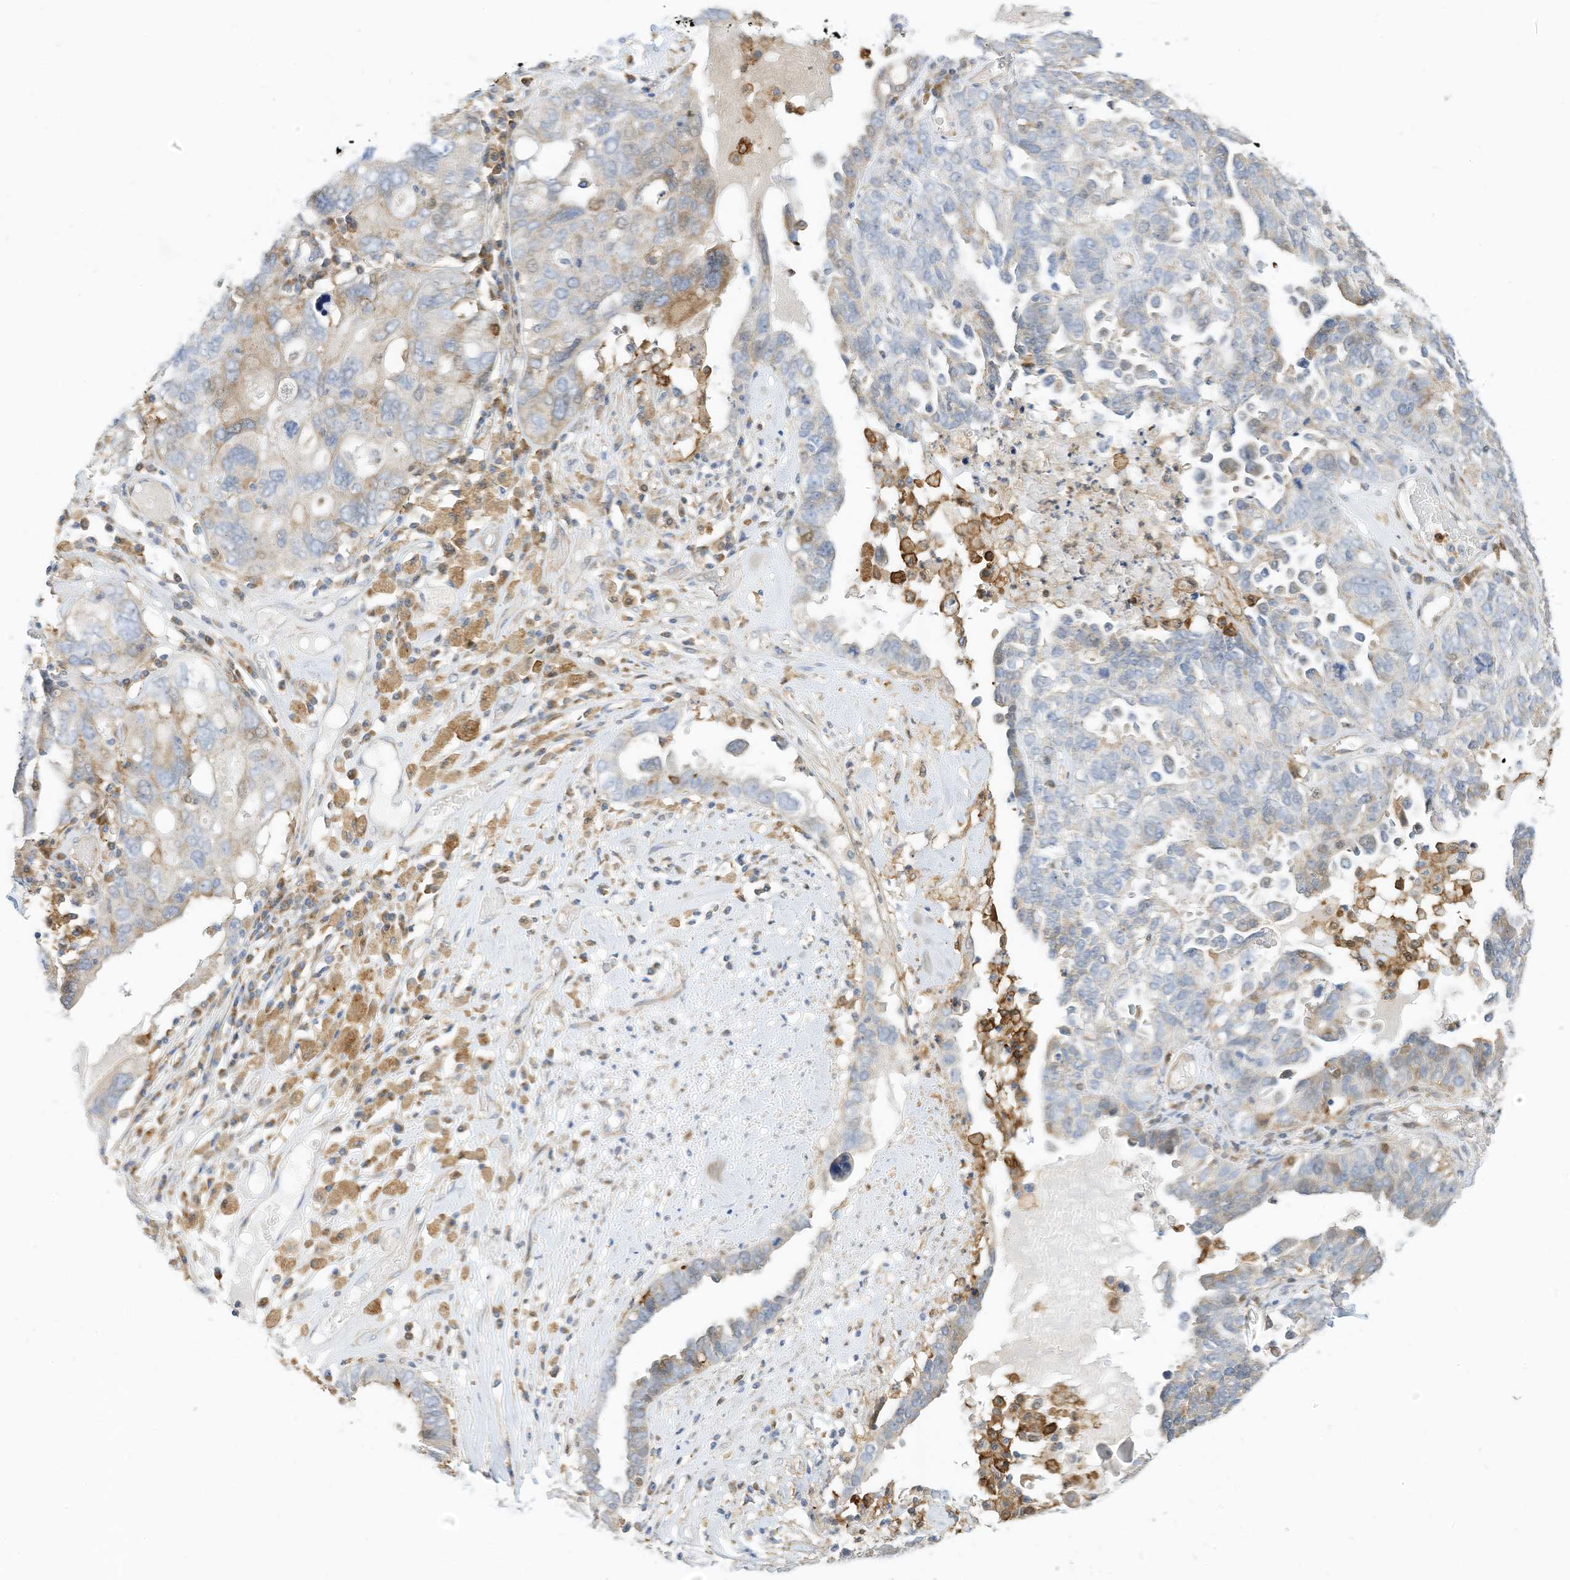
{"staining": {"intensity": "weak", "quantity": "<25%", "location": "cytoplasmic/membranous"}, "tissue": "ovarian cancer", "cell_type": "Tumor cells", "image_type": "cancer", "snomed": [{"axis": "morphology", "description": "Carcinoma, endometroid"}, {"axis": "topography", "description": "Ovary"}], "caption": "This image is of ovarian endometroid carcinoma stained with immunohistochemistry (IHC) to label a protein in brown with the nuclei are counter-stained blue. There is no expression in tumor cells. (Brightfield microscopy of DAB (3,3'-diaminobenzidine) immunohistochemistry at high magnification).", "gene": "ATP13A1", "patient": {"sex": "female", "age": 62}}